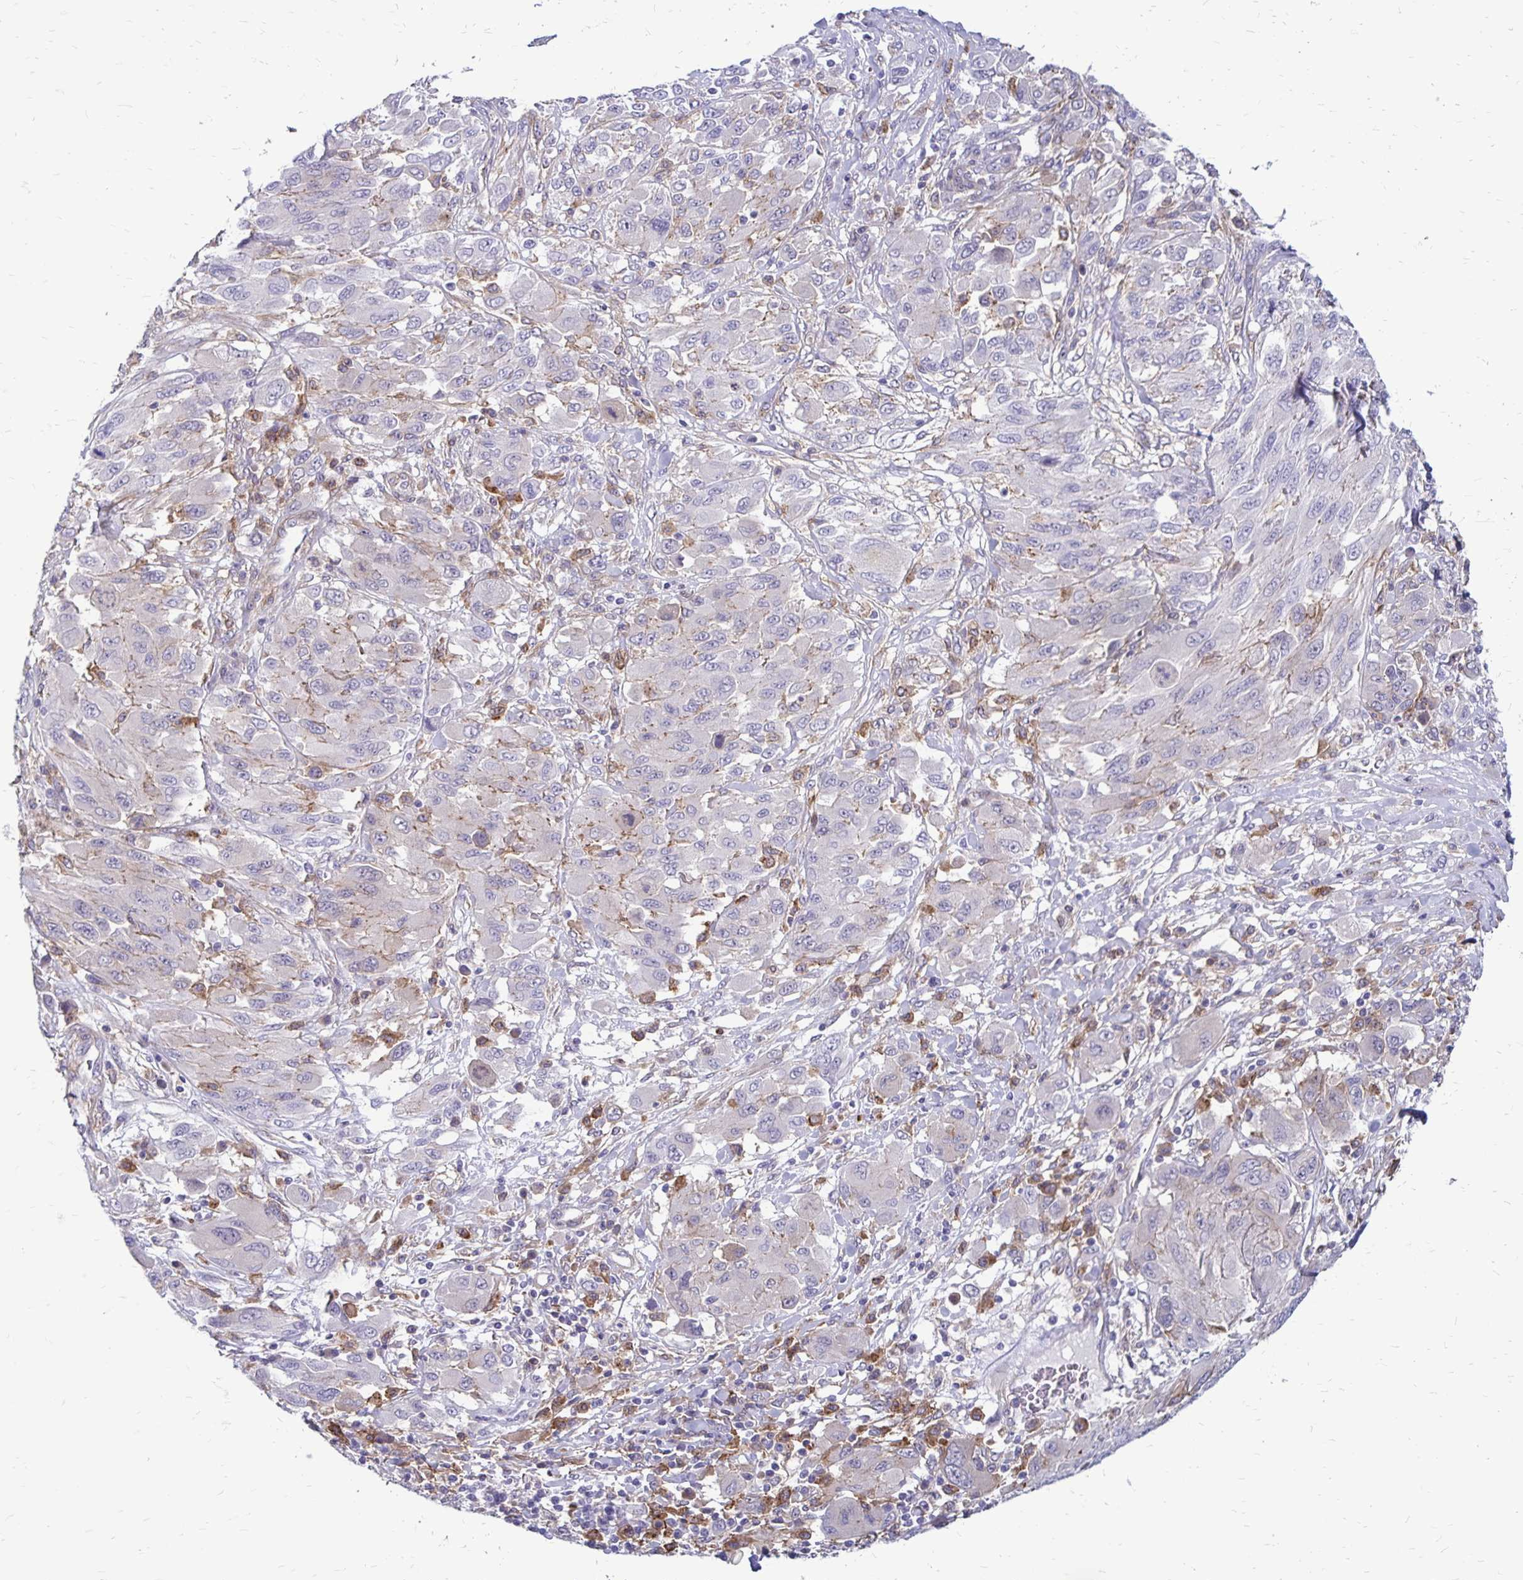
{"staining": {"intensity": "negative", "quantity": "none", "location": "none"}, "tissue": "melanoma", "cell_type": "Tumor cells", "image_type": "cancer", "snomed": [{"axis": "morphology", "description": "Malignant melanoma, NOS"}, {"axis": "topography", "description": "Skin"}], "caption": "High power microscopy micrograph of an immunohistochemistry (IHC) micrograph of melanoma, revealing no significant staining in tumor cells. (DAB immunohistochemistry (IHC) with hematoxylin counter stain).", "gene": "TNS3", "patient": {"sex": "female", "age": 91}}